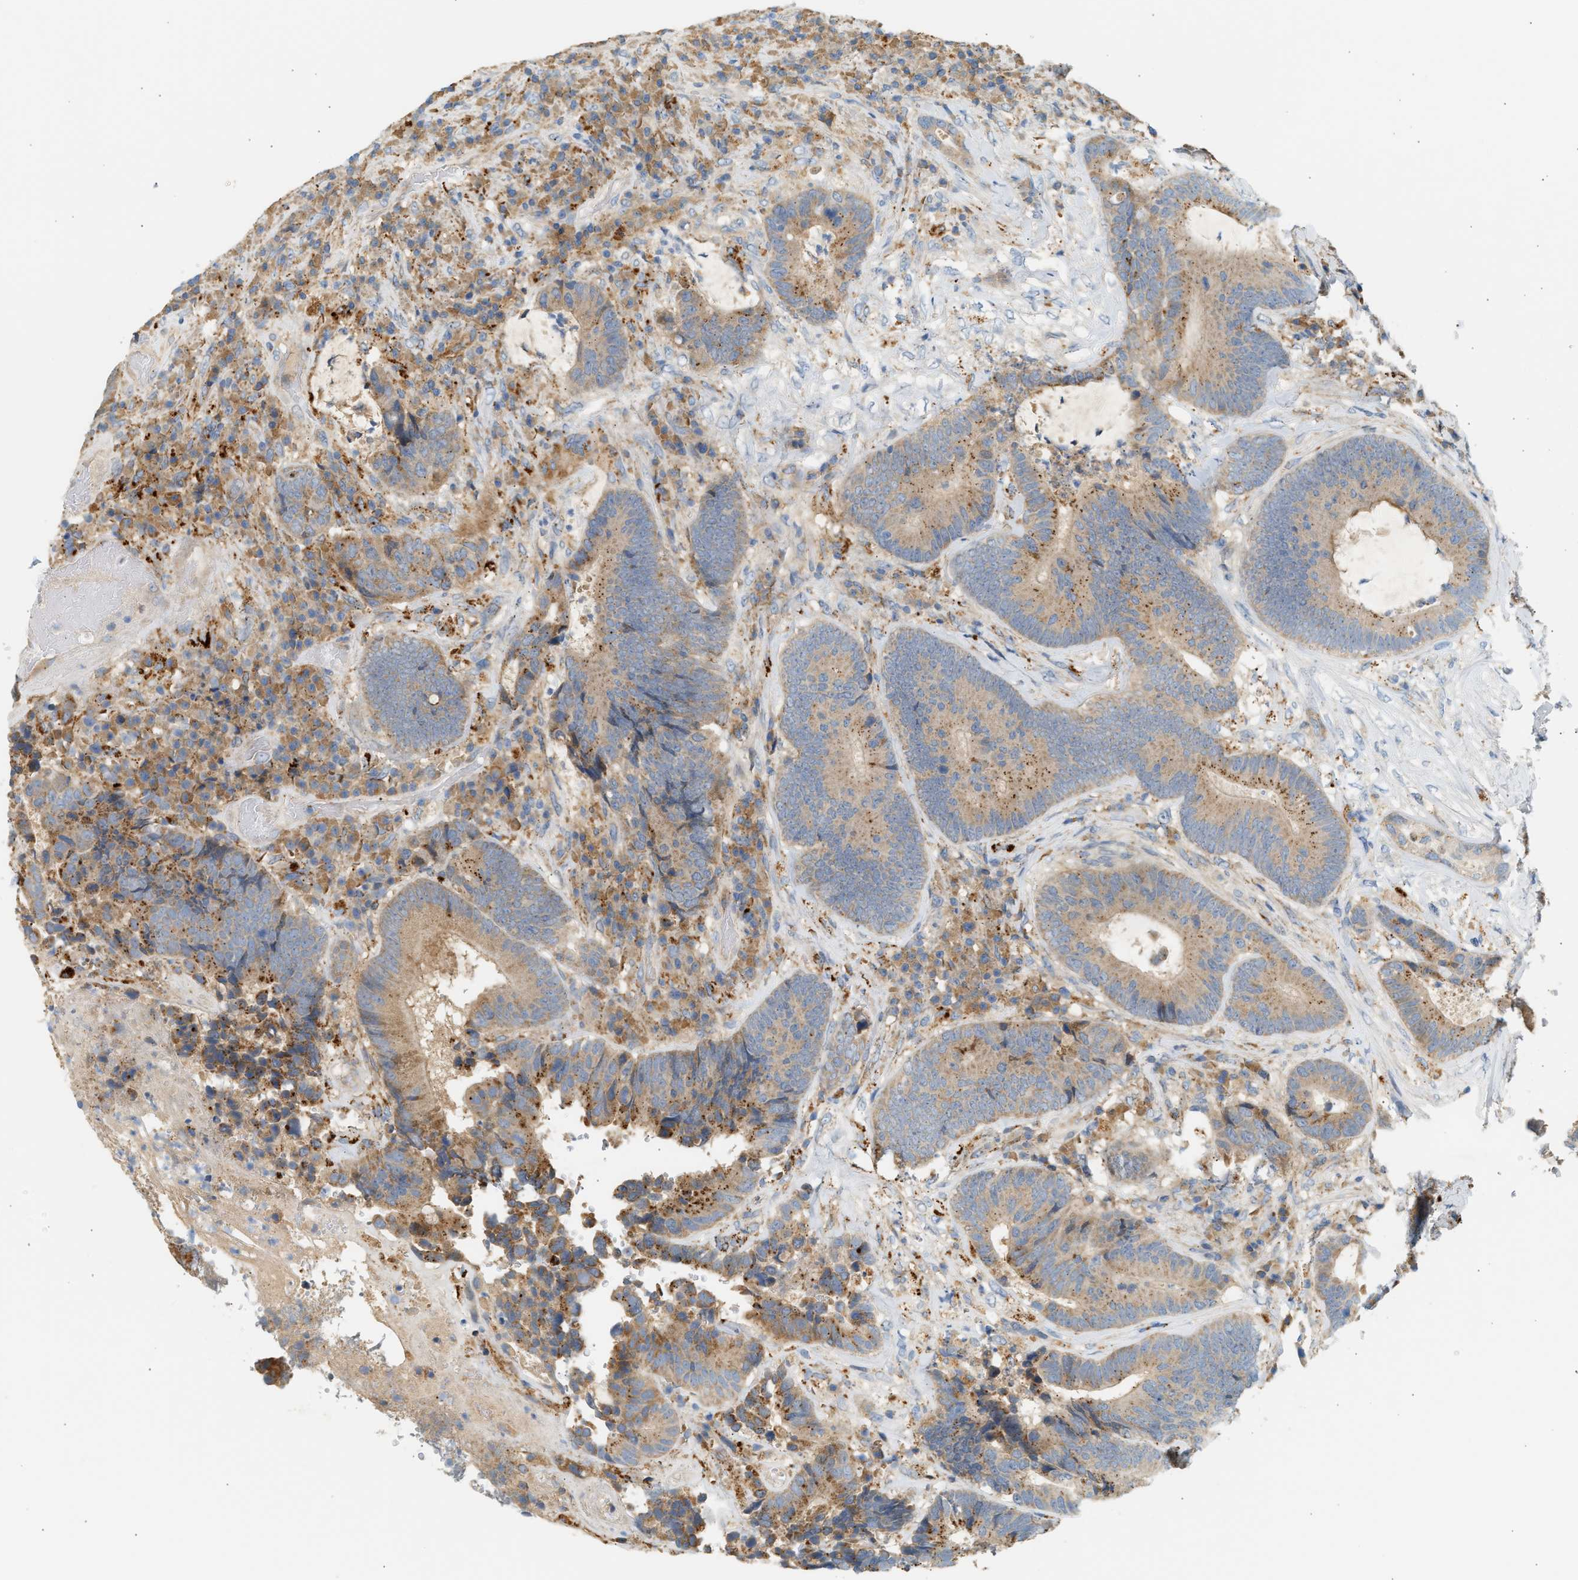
{"staining": {"intensity": "moderate", "quantity": ">75%", "location": "cytoplasmic/membranous"}, "tissue": "colorectal cancer", "cell_type": "Tumor cells", "image_type": "cancer", "snomed": [{"axis": "morphology", "description": "Adenocarcinoma, NOS"}, {"axis": "topography", "description": "Rectum"}], "caption": "Immunohistochemistry (IHC) of colorectal adenocarcinoma shows medium levels of moderate cytoplasmic/membranous expression in approximately >75% of tumor cells. (DAB (3,3'-diaminobenzidine) = brown stain, brightfield microscopy at high magnification).", "gene": "ENTHD1", "patient": {"sex": "female", "age": 89}}